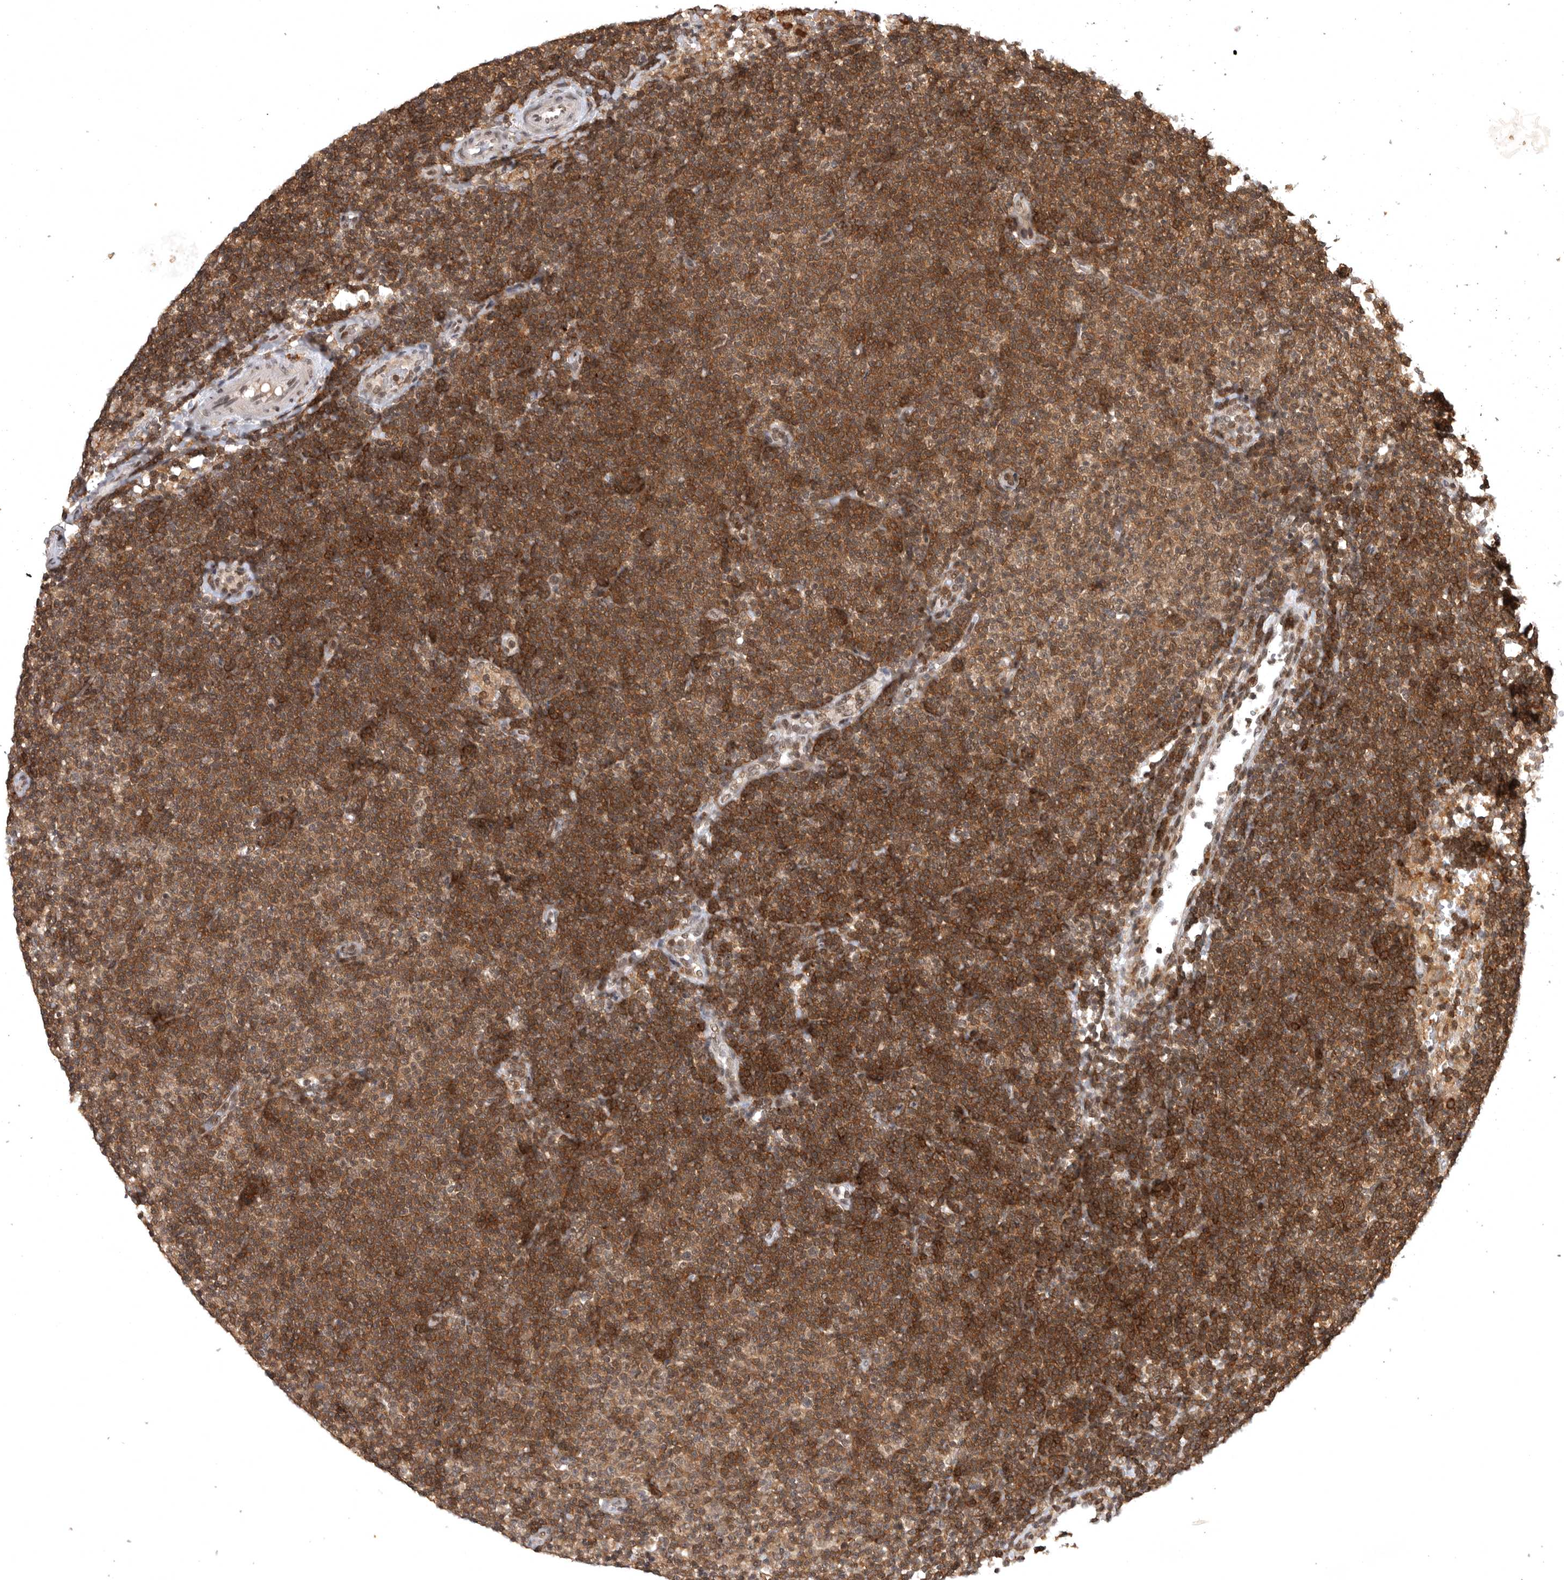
{"staining": {"intensity": "strong", "quantity": ">75%", "location": "cytoplasmic/membranous"}, "tissue": "lymphoma", "cell_type": "Tumor cells", "image_type": "cancer", "snomed": [{"axis": "morphology", "description": "Malignant lymphoma, non-Hodgkin's type, Low grade"}, {"axis": "topography", "description": "Lymph node"}], "caption": "The histopathology image exhibits staining of lymphoma, revealing strong cytoplasmic/membranous protein staining (brown color) within tumor cells. (brown staining indicates protein expression, while blue staining denotes nuclei).", "gene": "CBLL1", "patient": {"sex": "female", "age": 53}}